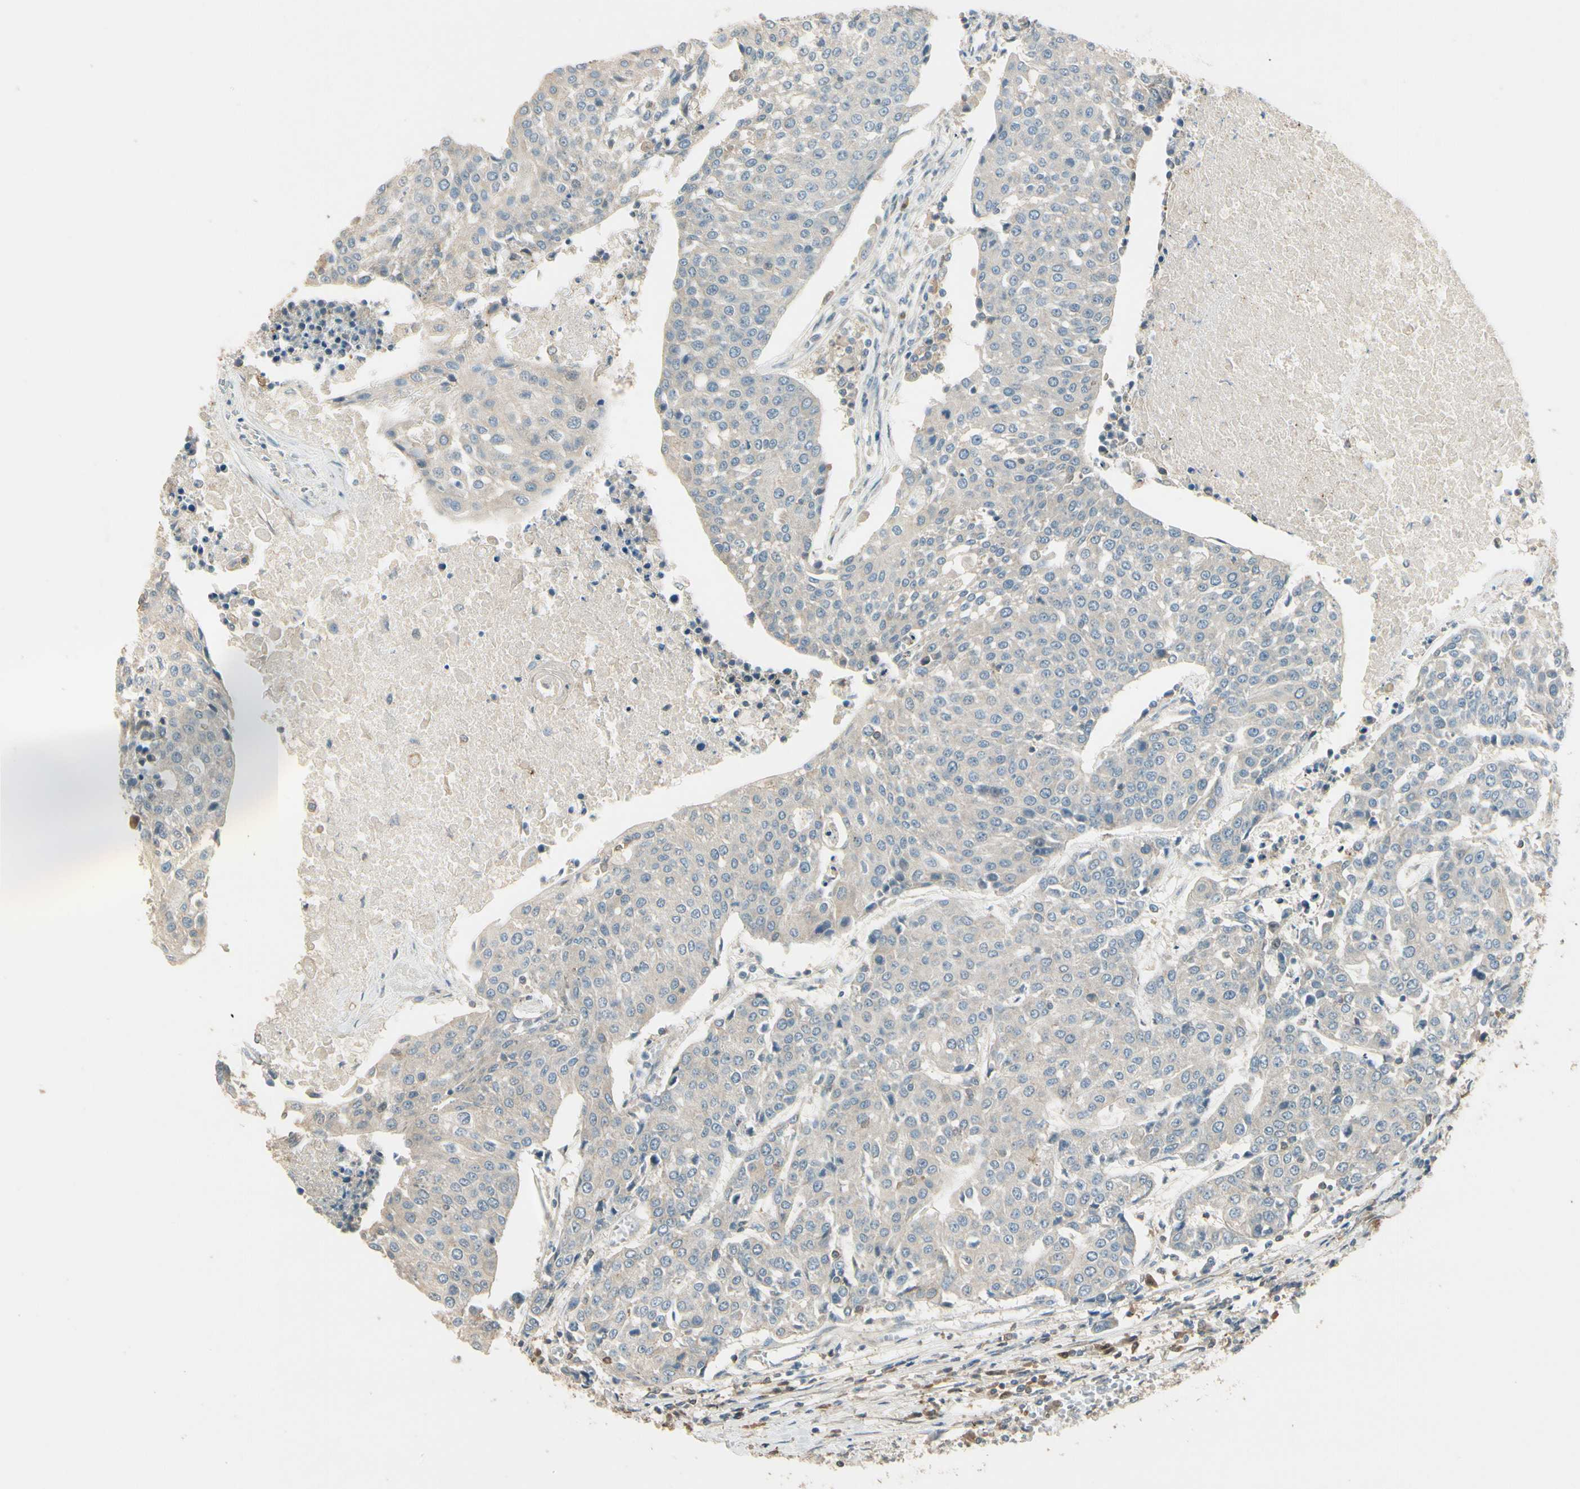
{"staining": {"intensity": "weak", "quantity": "<25%", "location": "cytoplasmic/membranous"}, "tissue": "urothelial cancer", "cell_type": "Tumor cells", "image_type": "cancer", "snomed": [{"axis": "morphology", "description": "Urothelial carcinoma, High grade"}, {"axis": "topography", "description": "Urinary bladder"}], "caption": "This is a photomicrograph of immunohistochemistry (IHC) staining of high-grade urothelial carcinoma, which shows no staining in tumor cells. Nuclei are stained in blue.", "gene": "PLXNA1", "patient": {"sex": "female", "age": 85}}